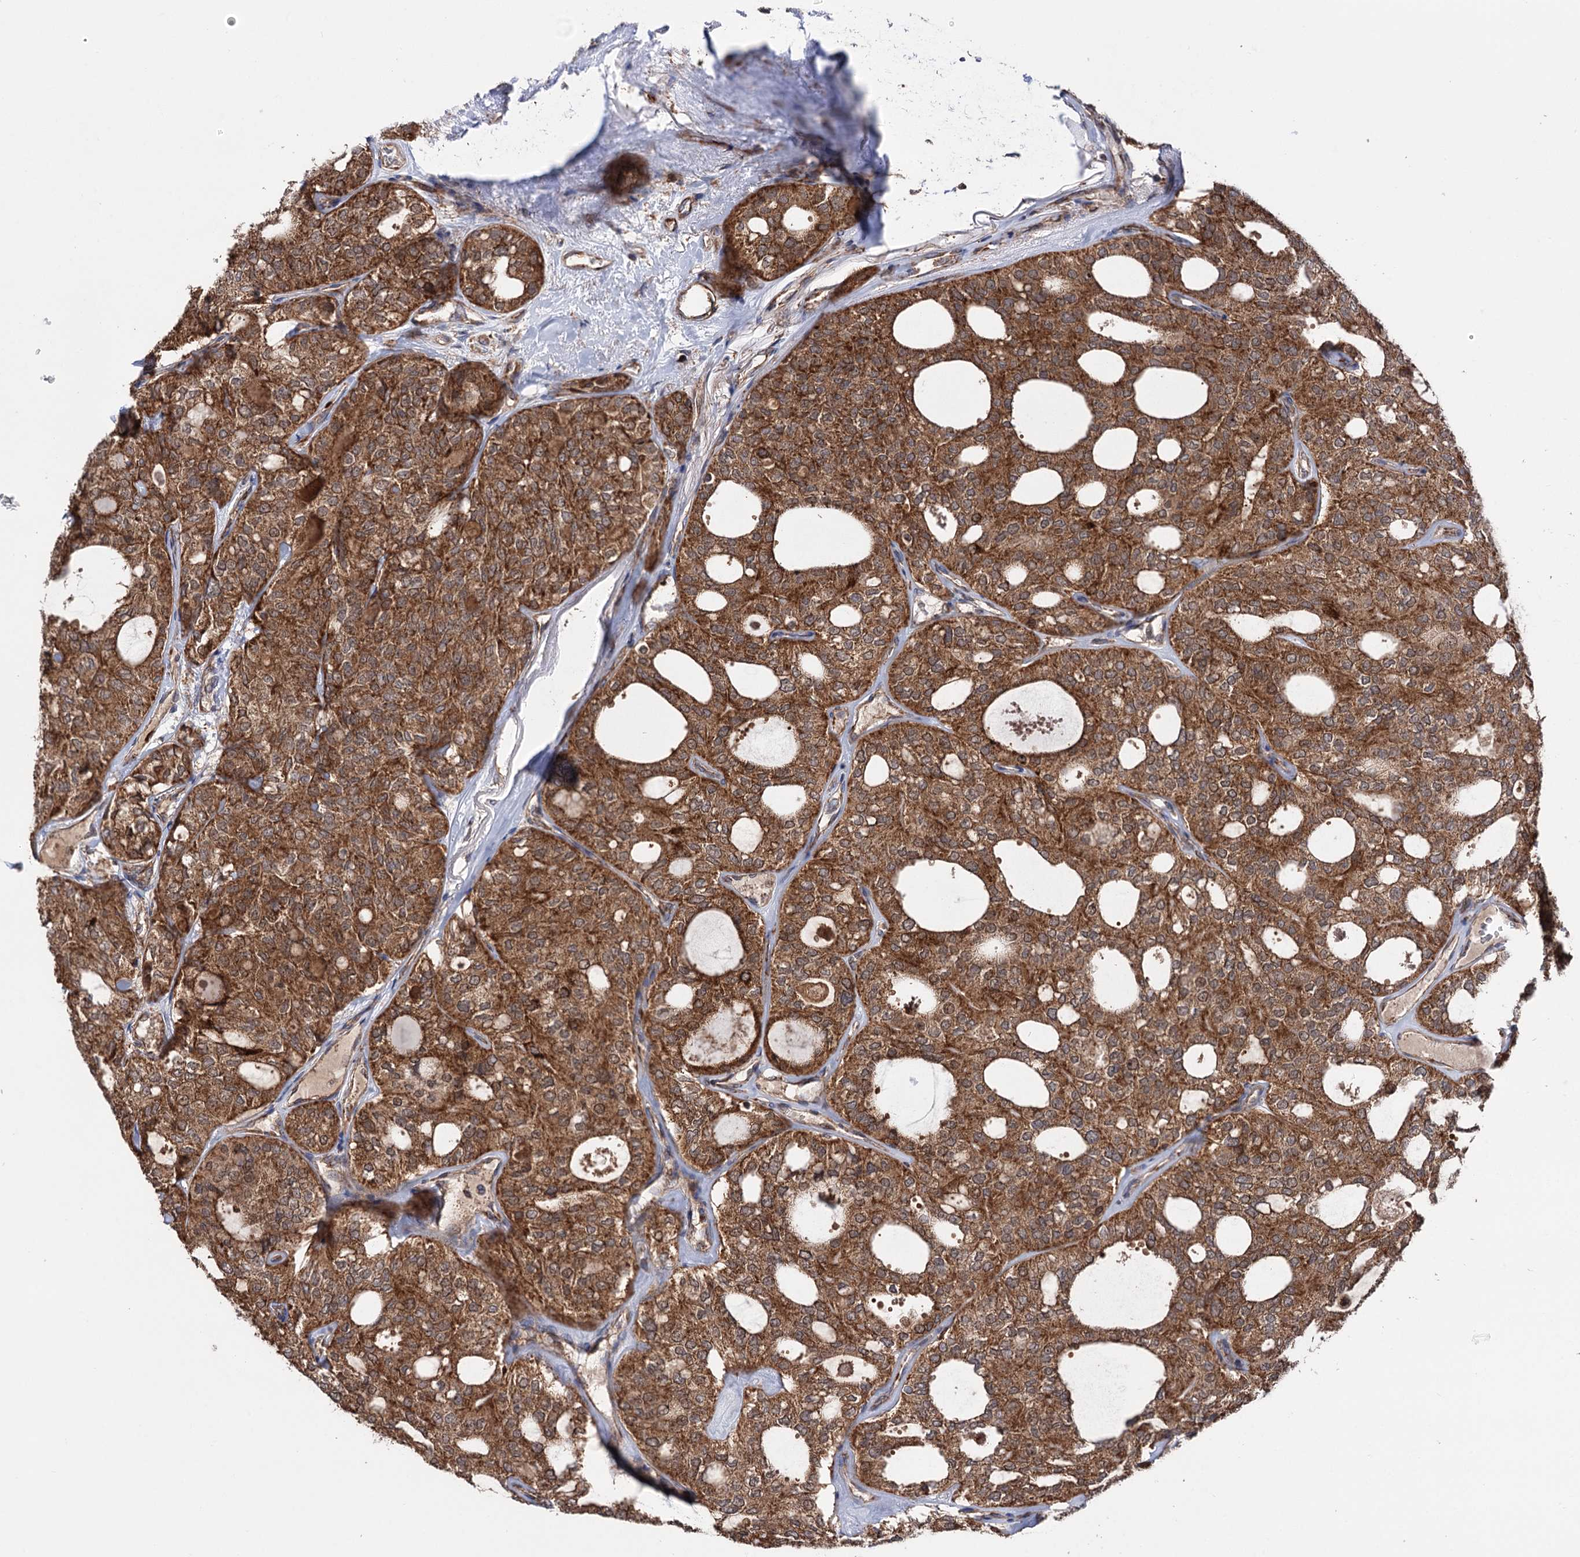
{"staining": {"intensity": "moderate", "quantity": ">75%", "location": "cytoplasmic/membranous"}, "tissue": "thyroid cancer", "cell_type": "Tumor cells", "image_type": "cancer", "snomed": [{"axis": "morphology", "description": "Follicular adenoma carcinoma, NOS"}, {"axis": "topography", "description": "Thyroid gland"}], "caption": "Moderate cytoplasmic/membranous protein expression is appreciated in about >75% of tumor cells in thyroid cancer (follicular adenoma carcinoma).", "gene": "SUCLA2", "patient": {"sex": "male", "age": 75}}